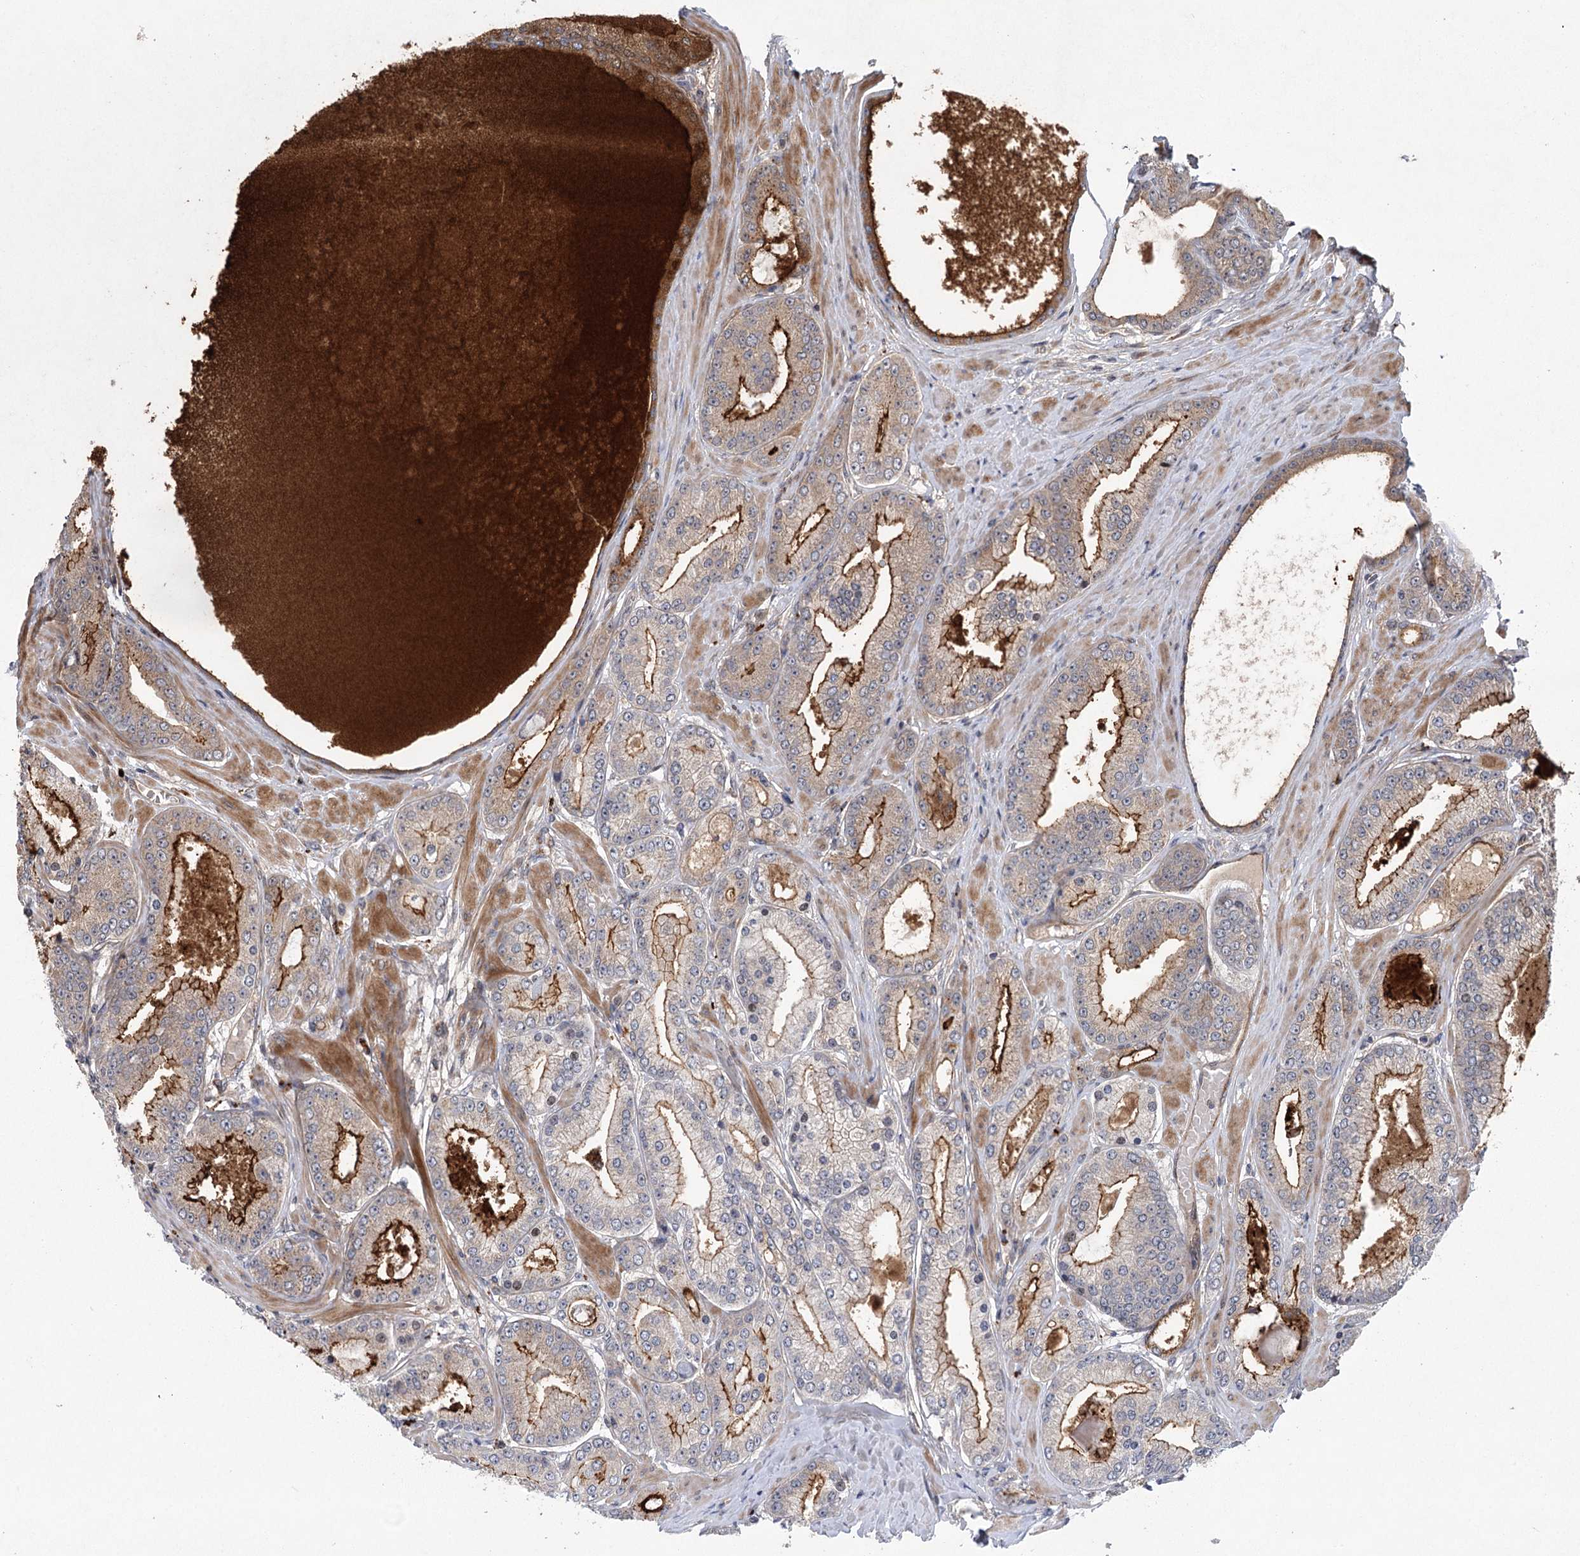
{"staining": {"intensity": "strong", "quantity": "25%-75%", "location": "cytoplasmic/membranous"}, "tissue": "prostate cancer", "cell_type": "Tumor cells", "image_type": "cancer", "snomed": [{"axis": "morphology", "description": "Adenocarcinoma, High grade"}, {"axis": "topography", "description": "Prostate"}], "caption": "Strong cytoplasmic/membranous protein staining is seen in approximately 25%-75% of tumor cells in high-grade adenocarcinoma (prostate). Nuclei are stained in blue.", "gene": "METTL24", "patient": {"sex": "male", "age": 59}}